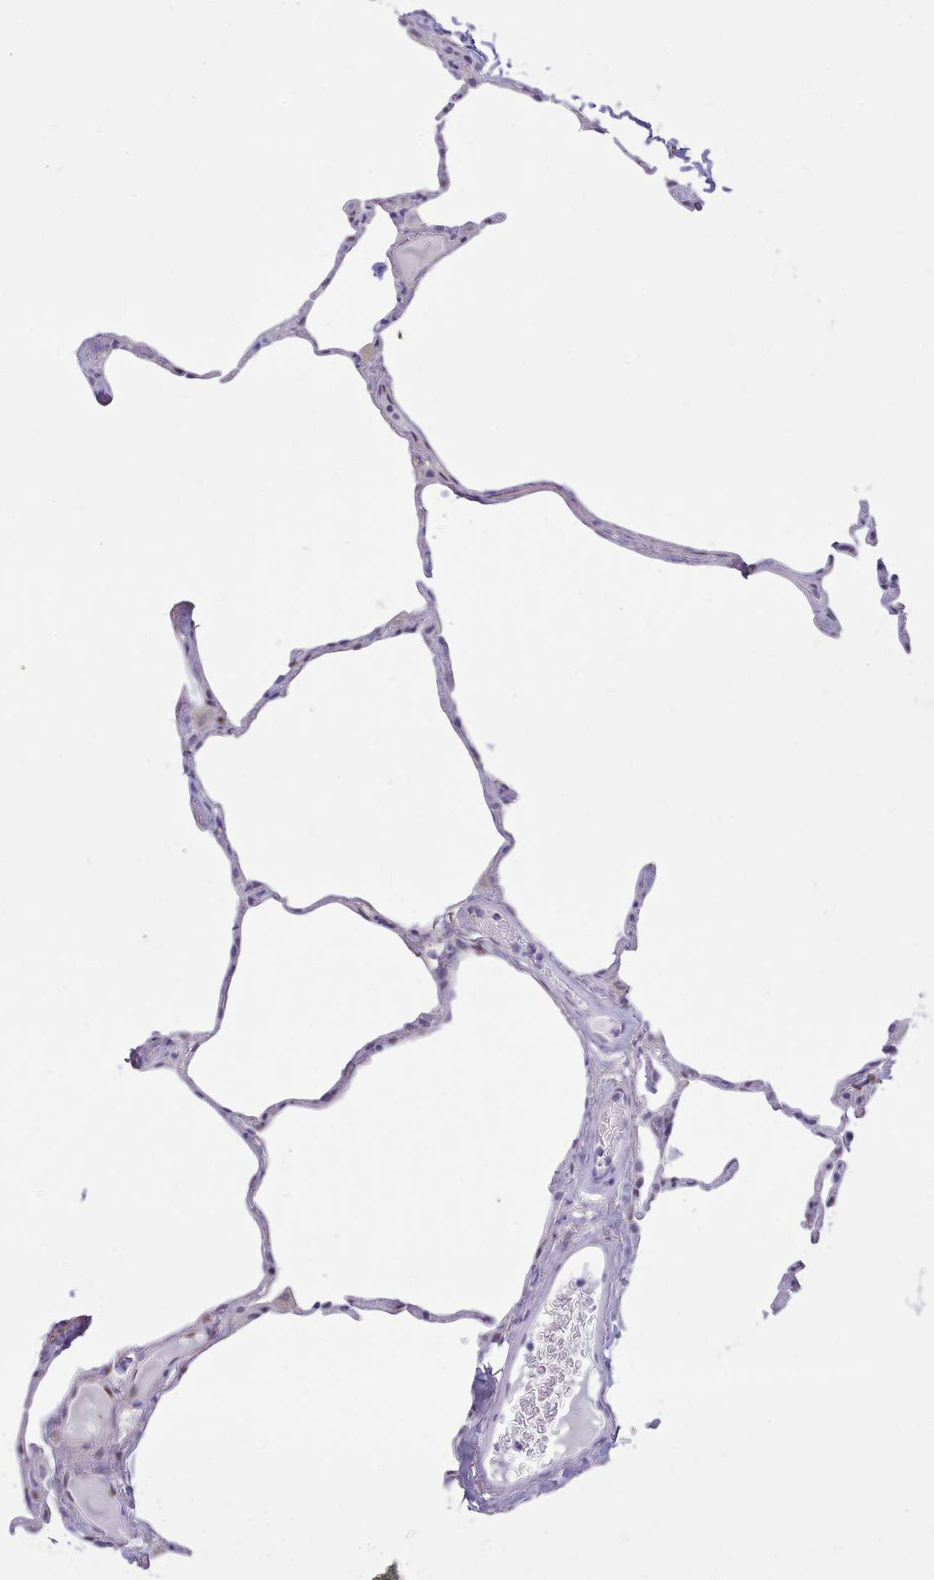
{"staining": {"intensity": "negative", "quantity": "none", "location": "none"}, "tissue": "lung", "cell_type": "Alveolar cells", "image_type": "normal", "snomed": [{"axis": "morphology", "description": "Normal tissue, NOS"}, {"axis": "topography", "description": "Lung"}], "caption": "Immunohistochemistry (IHC) histopathology image of unremarkable human lung stained for a protein (brown), which demonstrates no expression in alveolar cells. The staining is performed using DAB brown chromogen with nuclei counter-stained in using hematoxylin.", "gene": "TMEM253", "patient": {"sex": "male", "age": 65}}